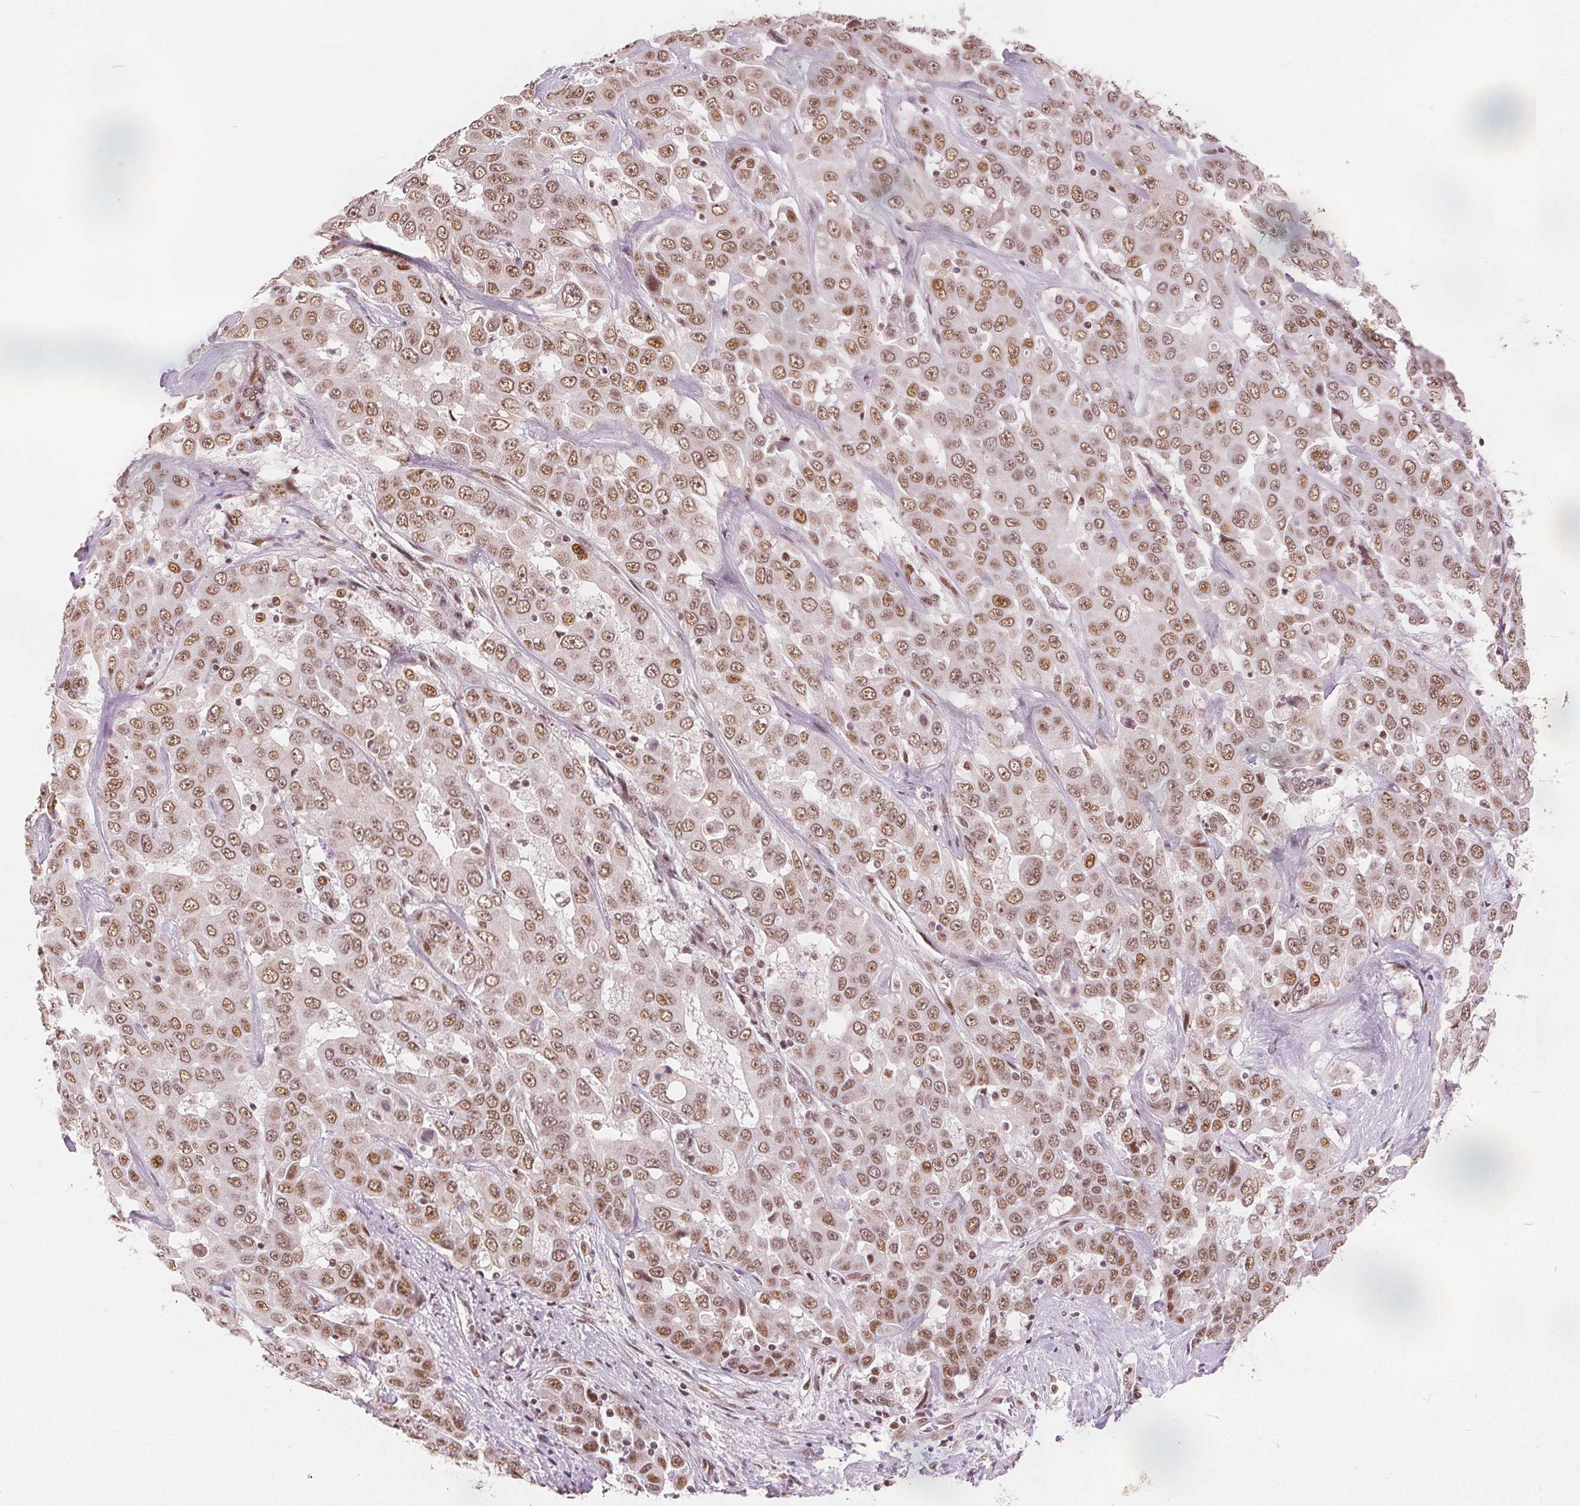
{"staining": {"intensity": "moderate", "quantity": ">75%", "location": "nuclear"}, "tissue": "liver cancer", "cell_type": "Tumor cells", "image_type": "cancer", "snomed": [{"axis": "morphology", "description": "Cholangiocarcinoma"}, {"axis": "topography", "description": "Liver"}], "caption": "Moderate nuclear staining for a protein is present in about >75% of tumor cells of cholangiocarcinoma (liver) using IHC.", "gene": "ZNF703", "patient": {"sex": "female", "age": 52}}